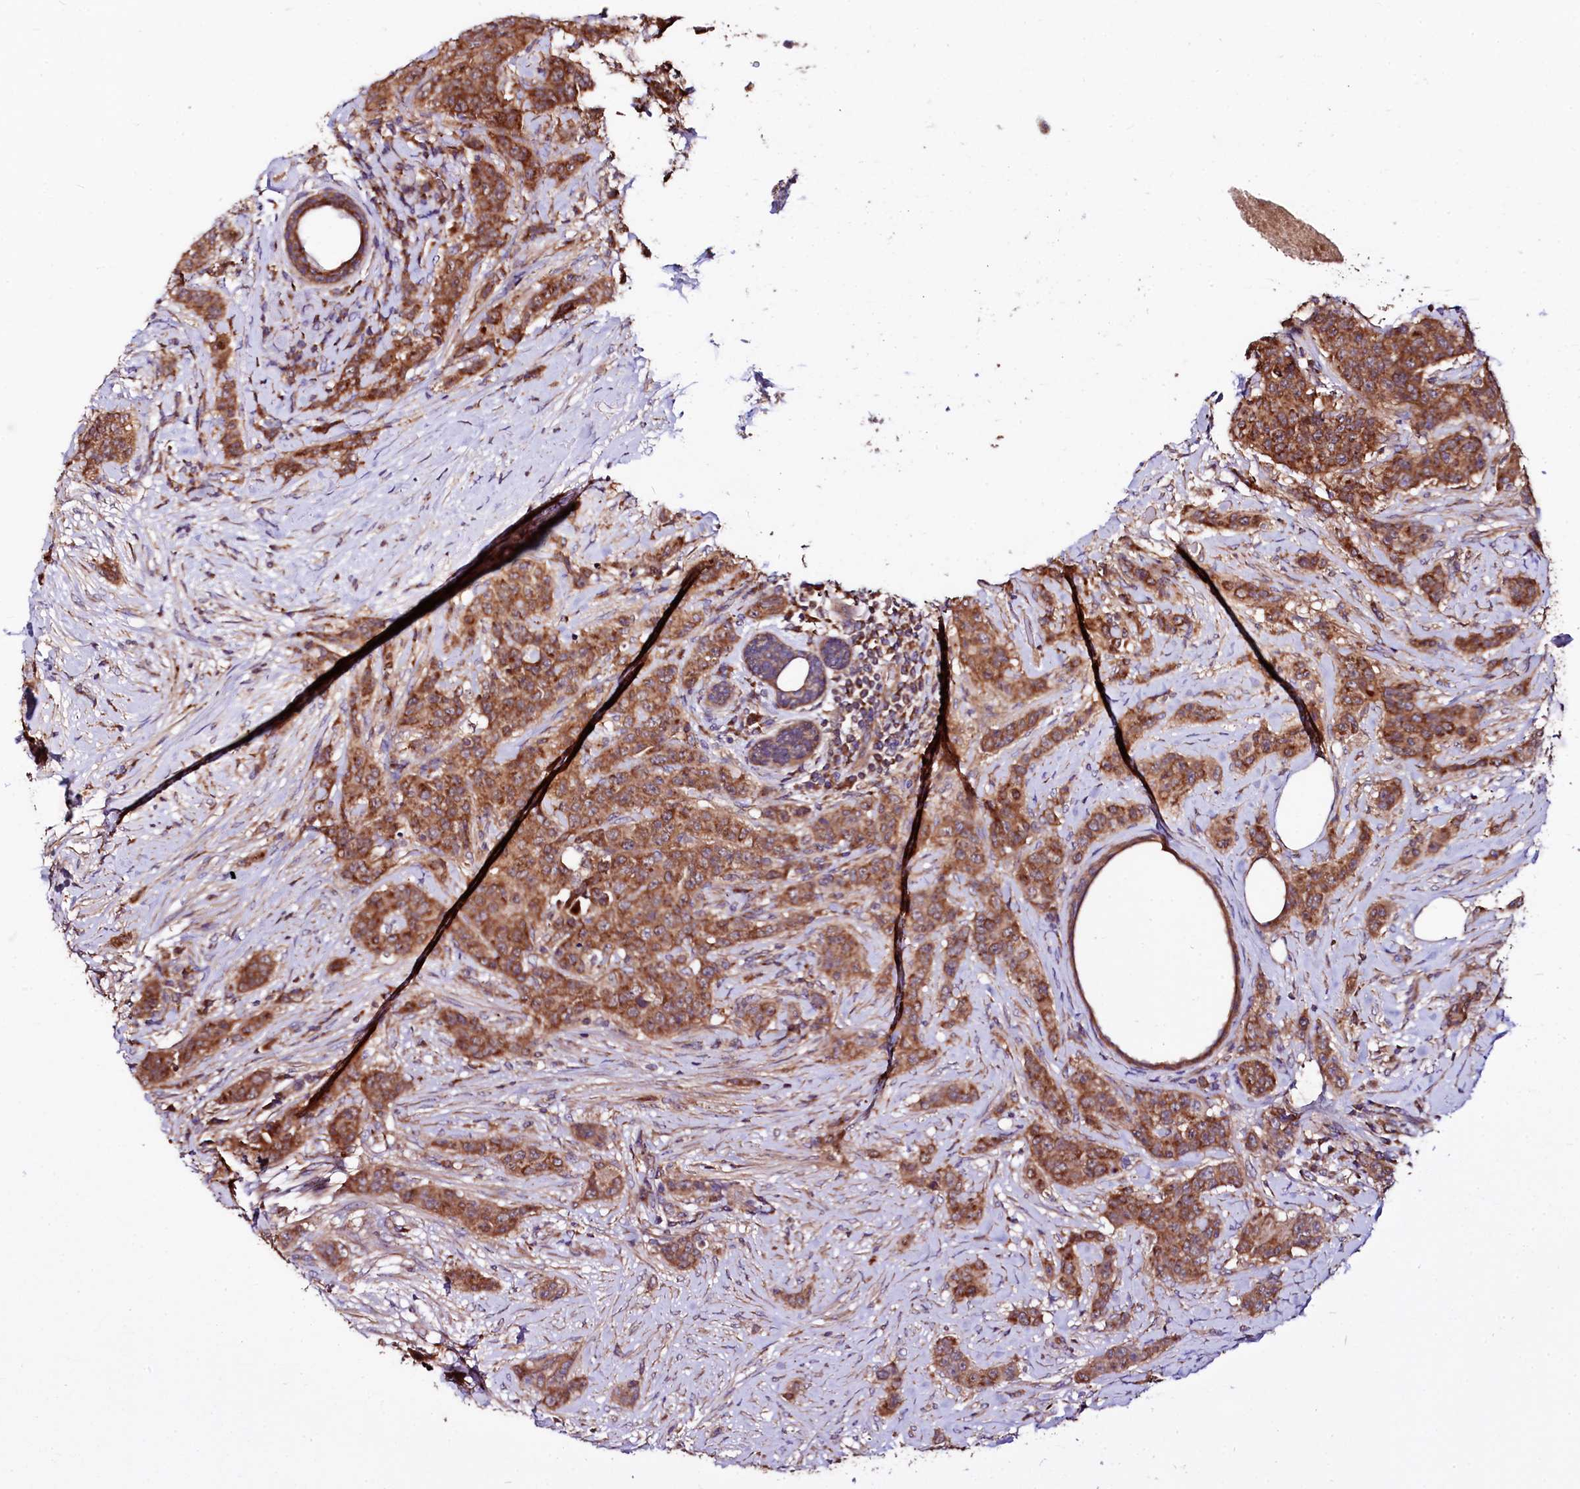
{"staining": {"intensity": "strong", "quantity": ">75%", "location": "cytoplasmic/membranous"}, "tissue": "breast cancer", "cell_type": "Tumor cells", "image_type": "cancer", "snomed": [{"axis": "morphology", "description": "Duct carcinoma"}, {"axis": "topography", "description": "Breast"}], "caption": "Immunohistochemical staining of breast cancer (infiltrating ductal carcinoma) exhibits high levels of strong cytoplasmic/membranous protein positivity in about >75% of tumor cells.", "gene": "CIAO3", "patient": {"sex": "female", "age": 40}}